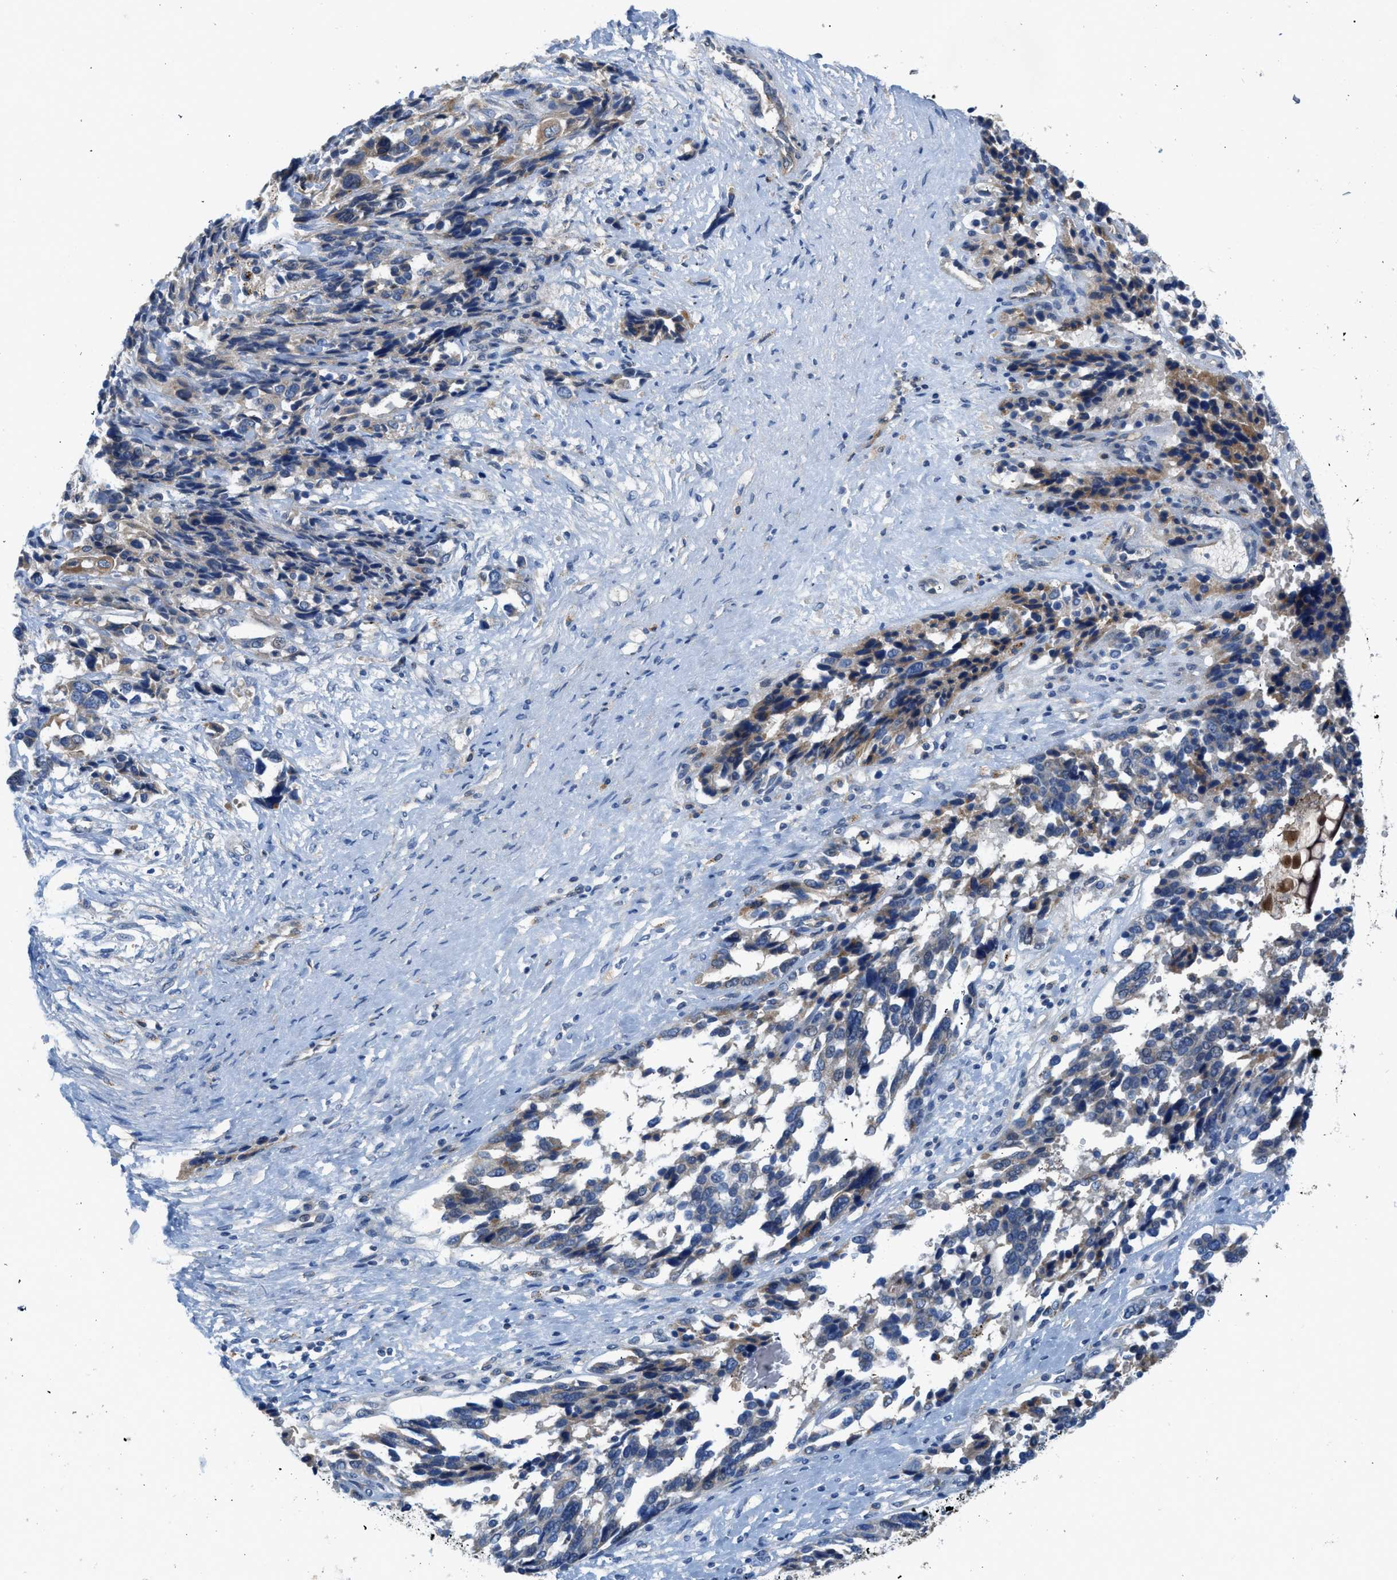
{"staining": {"intensity": "weak", "quantity": "<25%", "location": "cytoplasmic/membranous"}, "tissue": "ovarian cancer", "cell_type": "Tumor cells", "image_type": "cancer", "snomed": [{"axis": "morphology", "description": "Cystadenocarcinoma, serous, NOS"}, {"axis": "topography", "description": "Ovary"}], "caption": "IHC of ovarian cancer exhibits no expression in tumor cells. (DAB IHC visualized using brightfield microscopy, high magnification).", "gene": "TMEM248", "patient": {"sex": "female", "age": 44}}